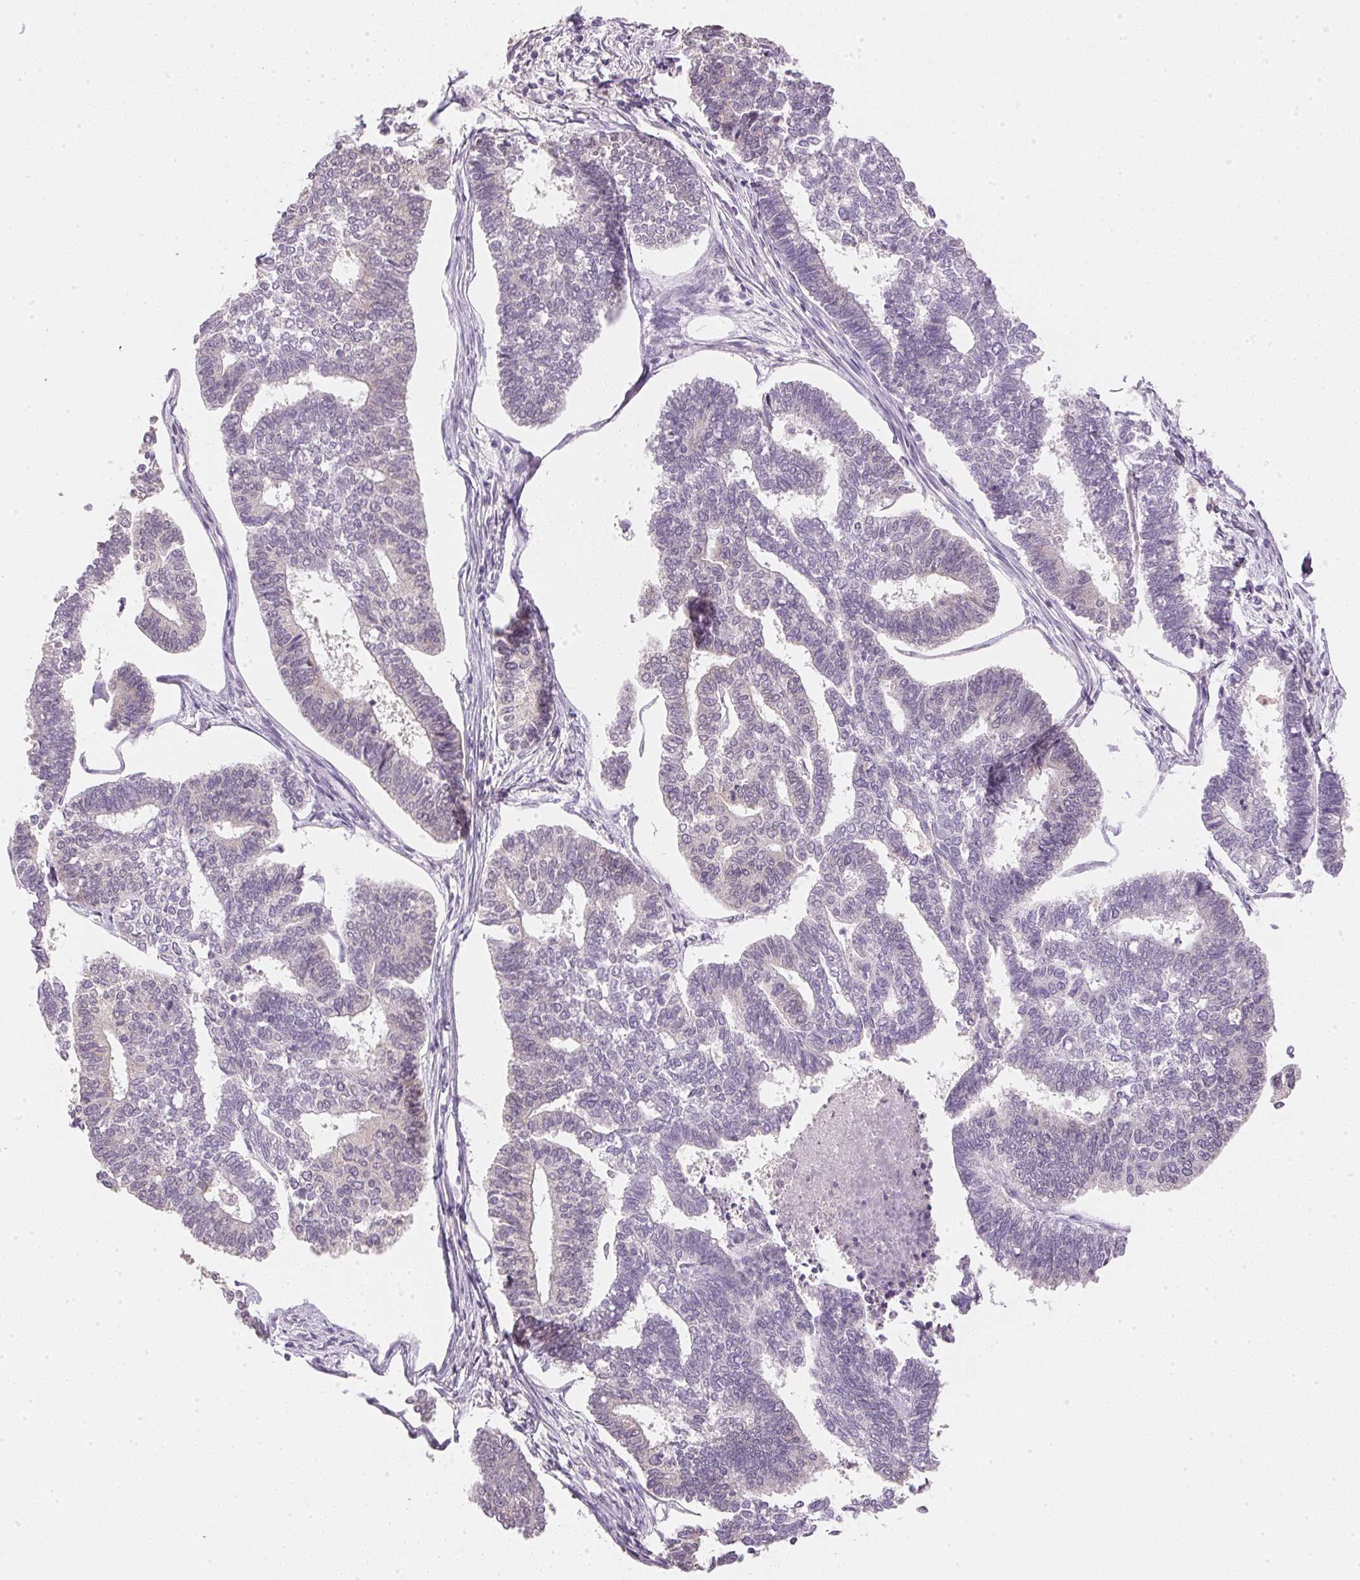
{"staining": {"intensity": "negative", "quantity": "none", "location": "none"}, "tissue": "endometrial cancer", "cell_type": "Tumor cells", "image_type": "cancer", "snomed": [{"axis": "morphology", "description": "Adenocarcinoma, NOS"}, {"axis": "topography", "description": "Endometrium"}], "caption": "The micrograph shows no significant positivity in tumor cells of adenocarcinoma (endometrial).", "gene": "DHCR24", "patient": {"sex": "female", "age": 70}}